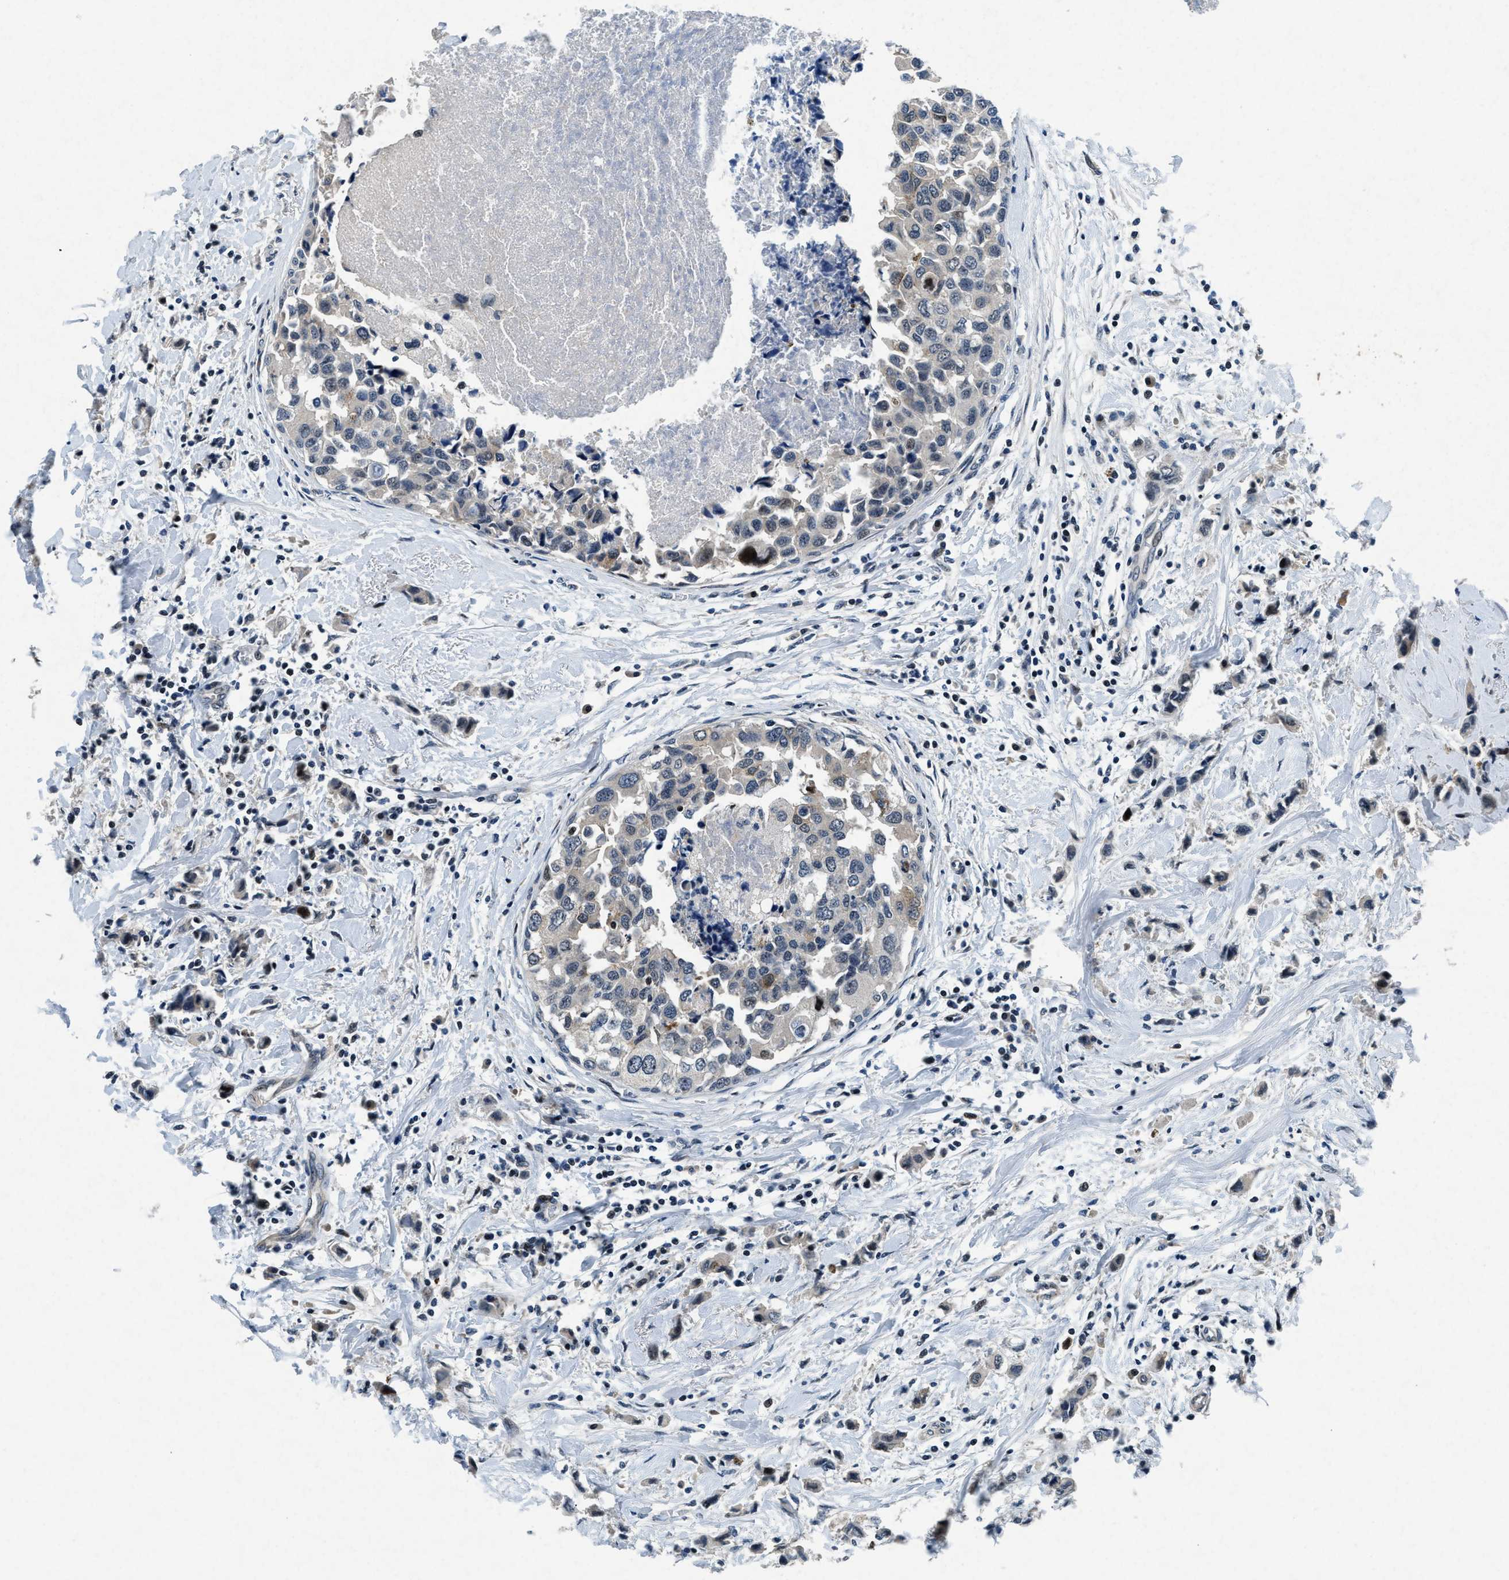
{"staining": {"intensity": "weak", "quantity": ">75%", "location": "cytoplasmic/membranous"}, "tissue": "breast cancer", "cell_type": "Tumor cells", "image_type": "cancer", "snomed": [{"axis": "morphology", "description": "Normal tissue, NOS"}, {"axis": "morphology", "description": "Duct carcinoma"}, {"axis": "topography", "description": "Breast"}], "caption": "This is an image of immunohistochemistry (IHC) staining of intraductal carcinoma (breast), which shows weak expression in the cytoplasmic/membranous of tumor cells.", "gene": "PHLDA1", "patient": {"sex": "female", "age": 50}}